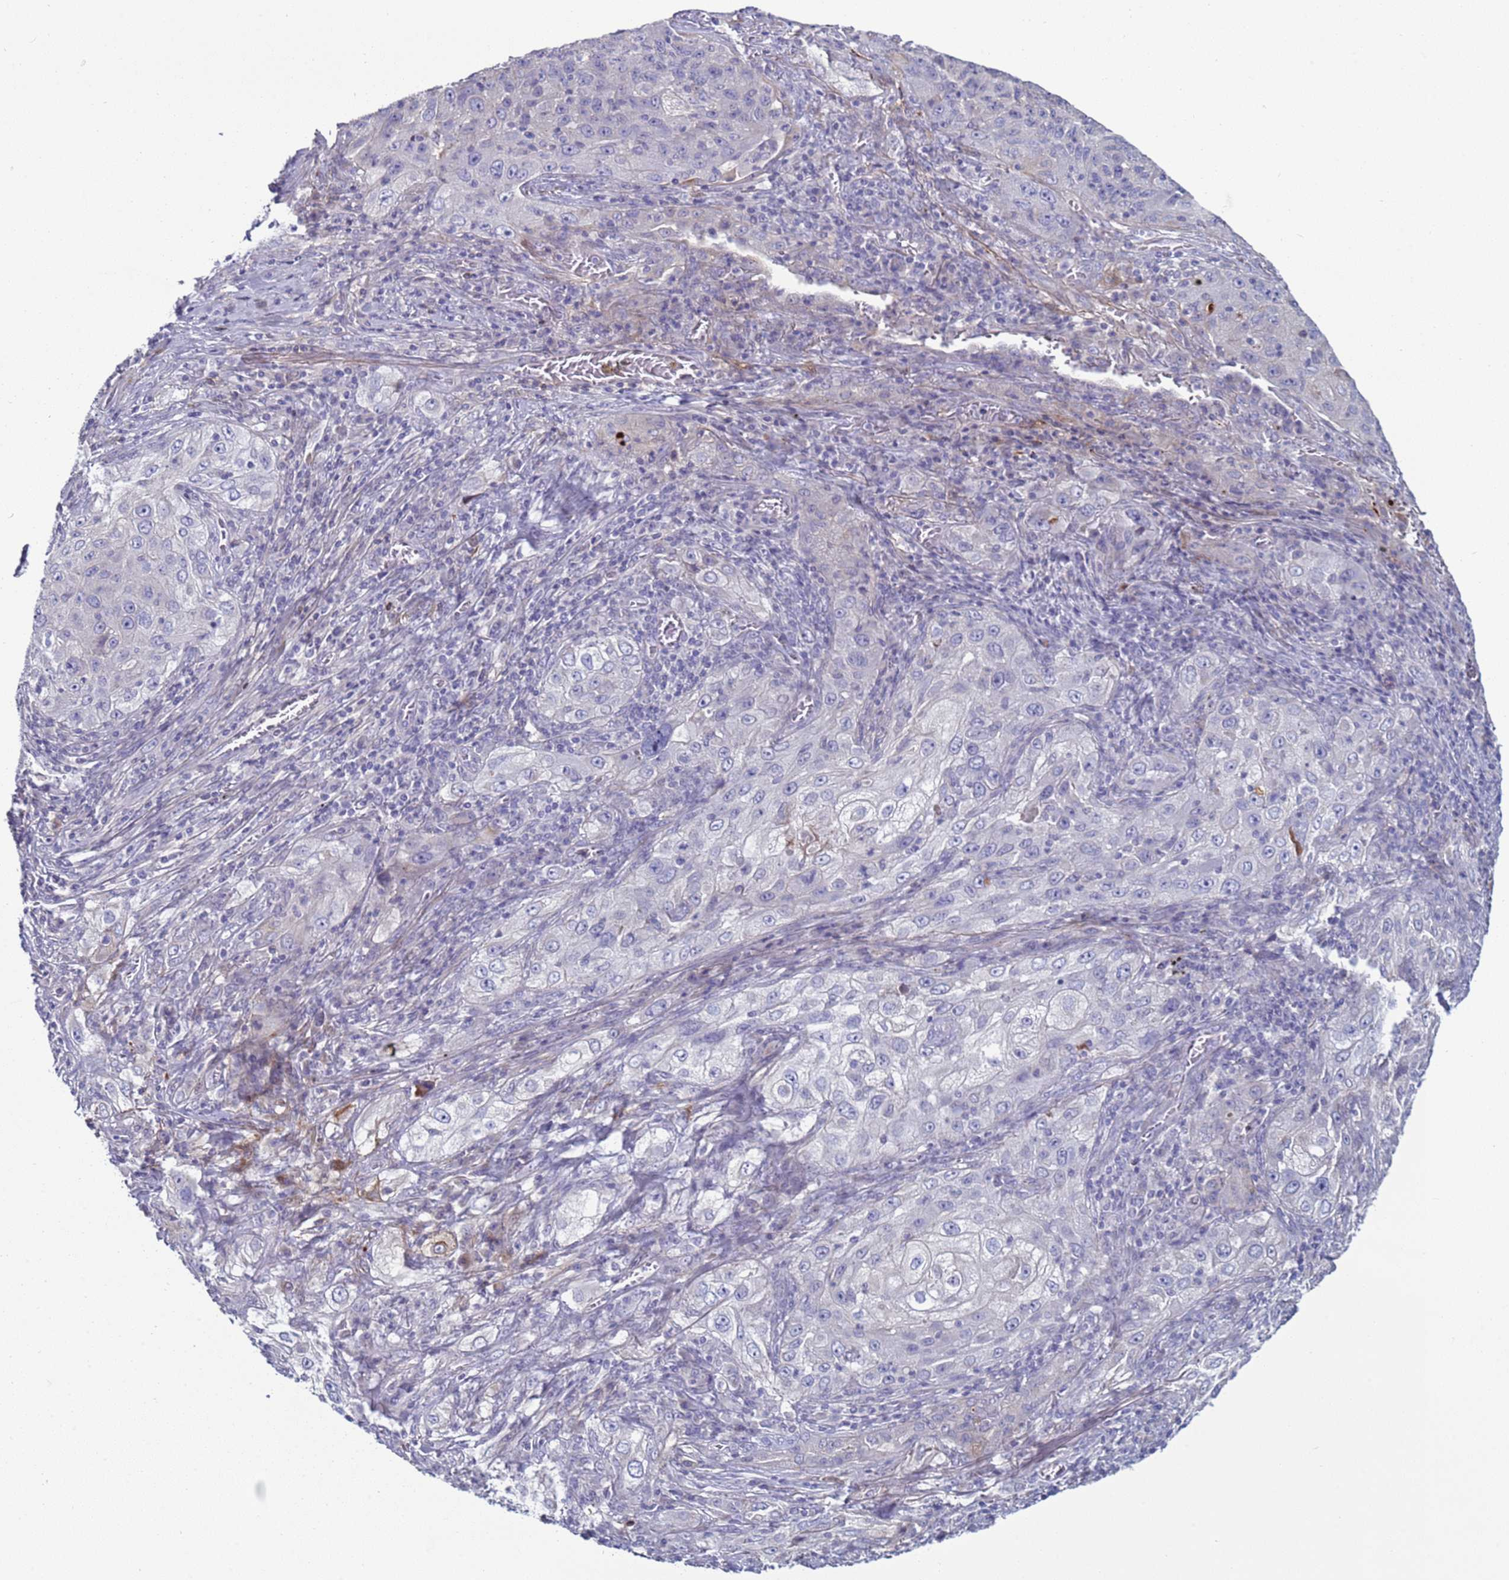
{"staining": {"intensity": "negative", "quantity": "none", "location": "none"}, "tissue": "lung cancer", "cell_type": "Tumor cells", "image_type": "cancer", "snomed": [{"axis": "morphology", "description": "Squamous cell carcinoma, NOS"}, {"axis": "topography", "description": "Lung"}], "caption": "The IHC photomicrograph has no significant positivity in tumor cells of squamous cell carcinoma (lung) tissue.", "gene": "TRIM51", "patient": {"sex": "female", "age": 69}}